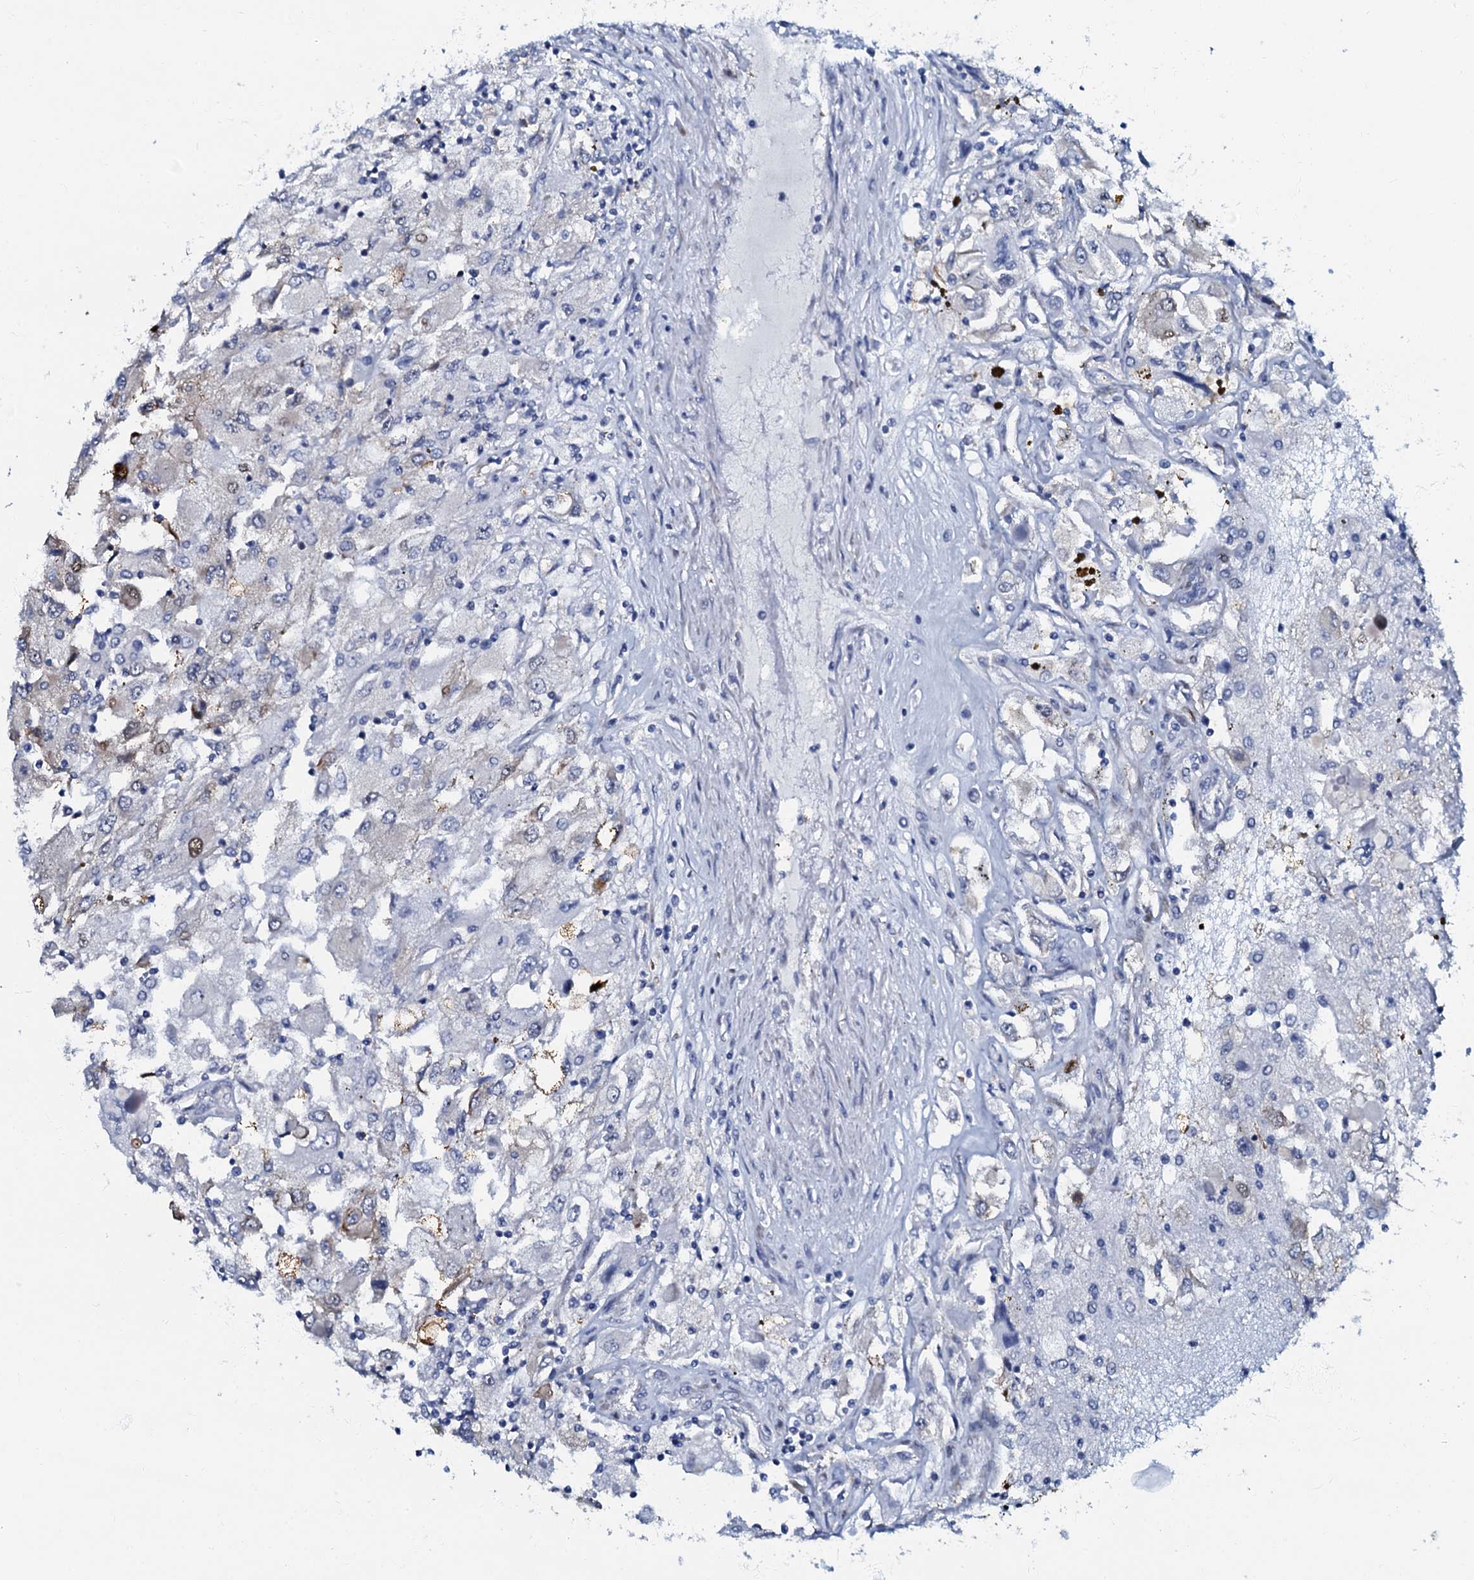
{"staining": {"intensity": "negative", "quantity": "none", "location": "none"}, "tissue": "renal cancer", "cell_type": "Tumor cells", "image_type": "cancer", "snomed": [{"axis": "morphology", "description": "Adenocarcinoma, NOS"}, {"axis": "topography", "description": "Kidney"}], "caption": "Immunohistochemistry (IHC) of human renal cancer reveals no staining in tumor cells.", "gene": "MFSD5", "patient": {"sex": "female", "age": 52}}